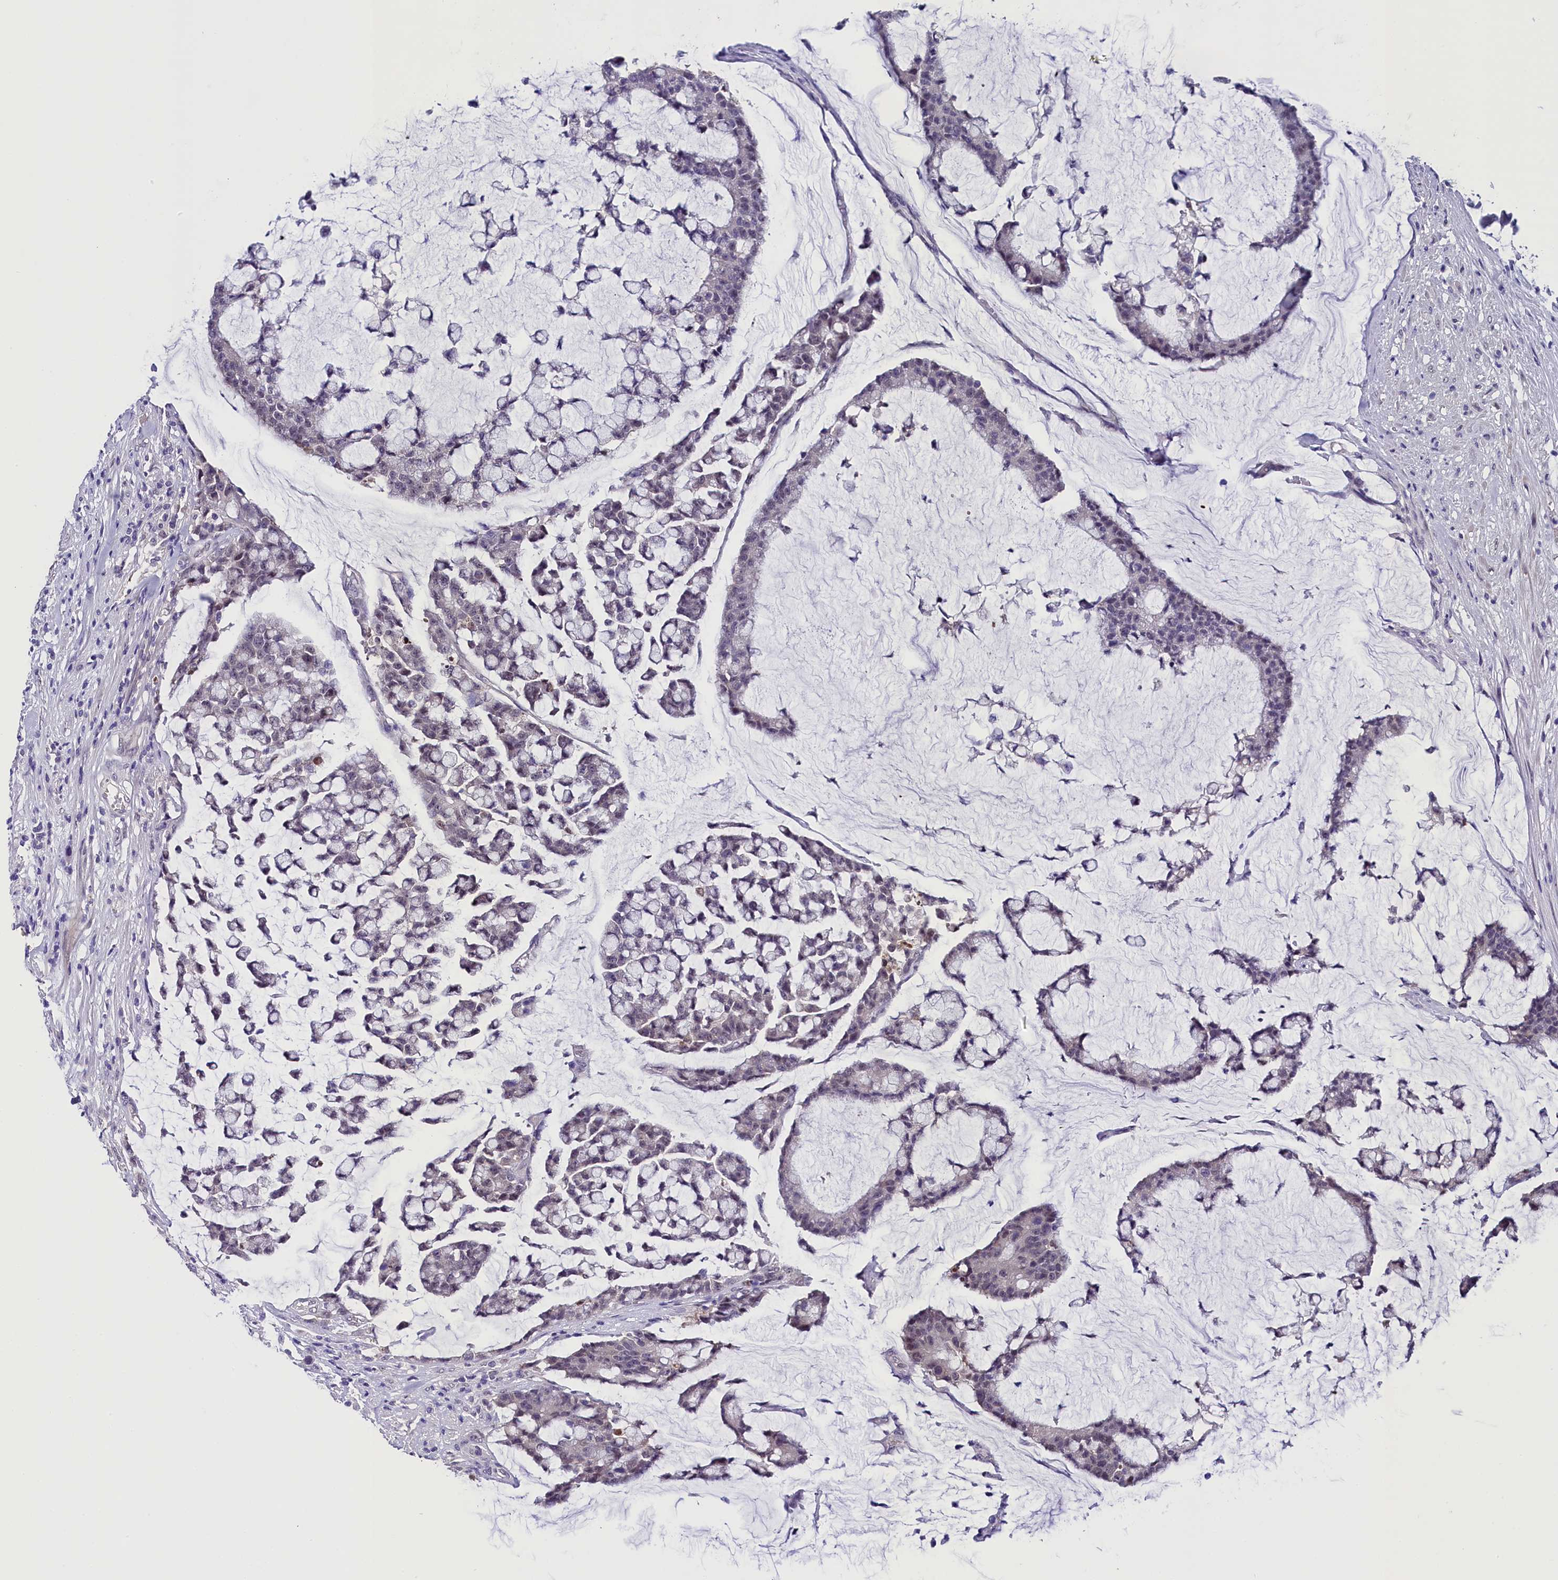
{"staining": {"intensity": "negative", "quantity": "none", "location": "none"}, "tissue": "colorectal cancer", "cell_type": "Tumor cells", "image_type": "cancer", "snomed": [{"axis": "morphology", "description": "Adenocarcinoma, NOS"}, {"axis": "topography", "description": "Colon"}], "caption": "The photomicrograph exhibits no significant expression in tumor cells of adenocarcinoma (colorectal). (DAB immunohistochemistry (IHC) visualized using brightfield microscopy, high magnification).", "gene": "IQCN", "patient": {"sex": "female", "age": 84}}